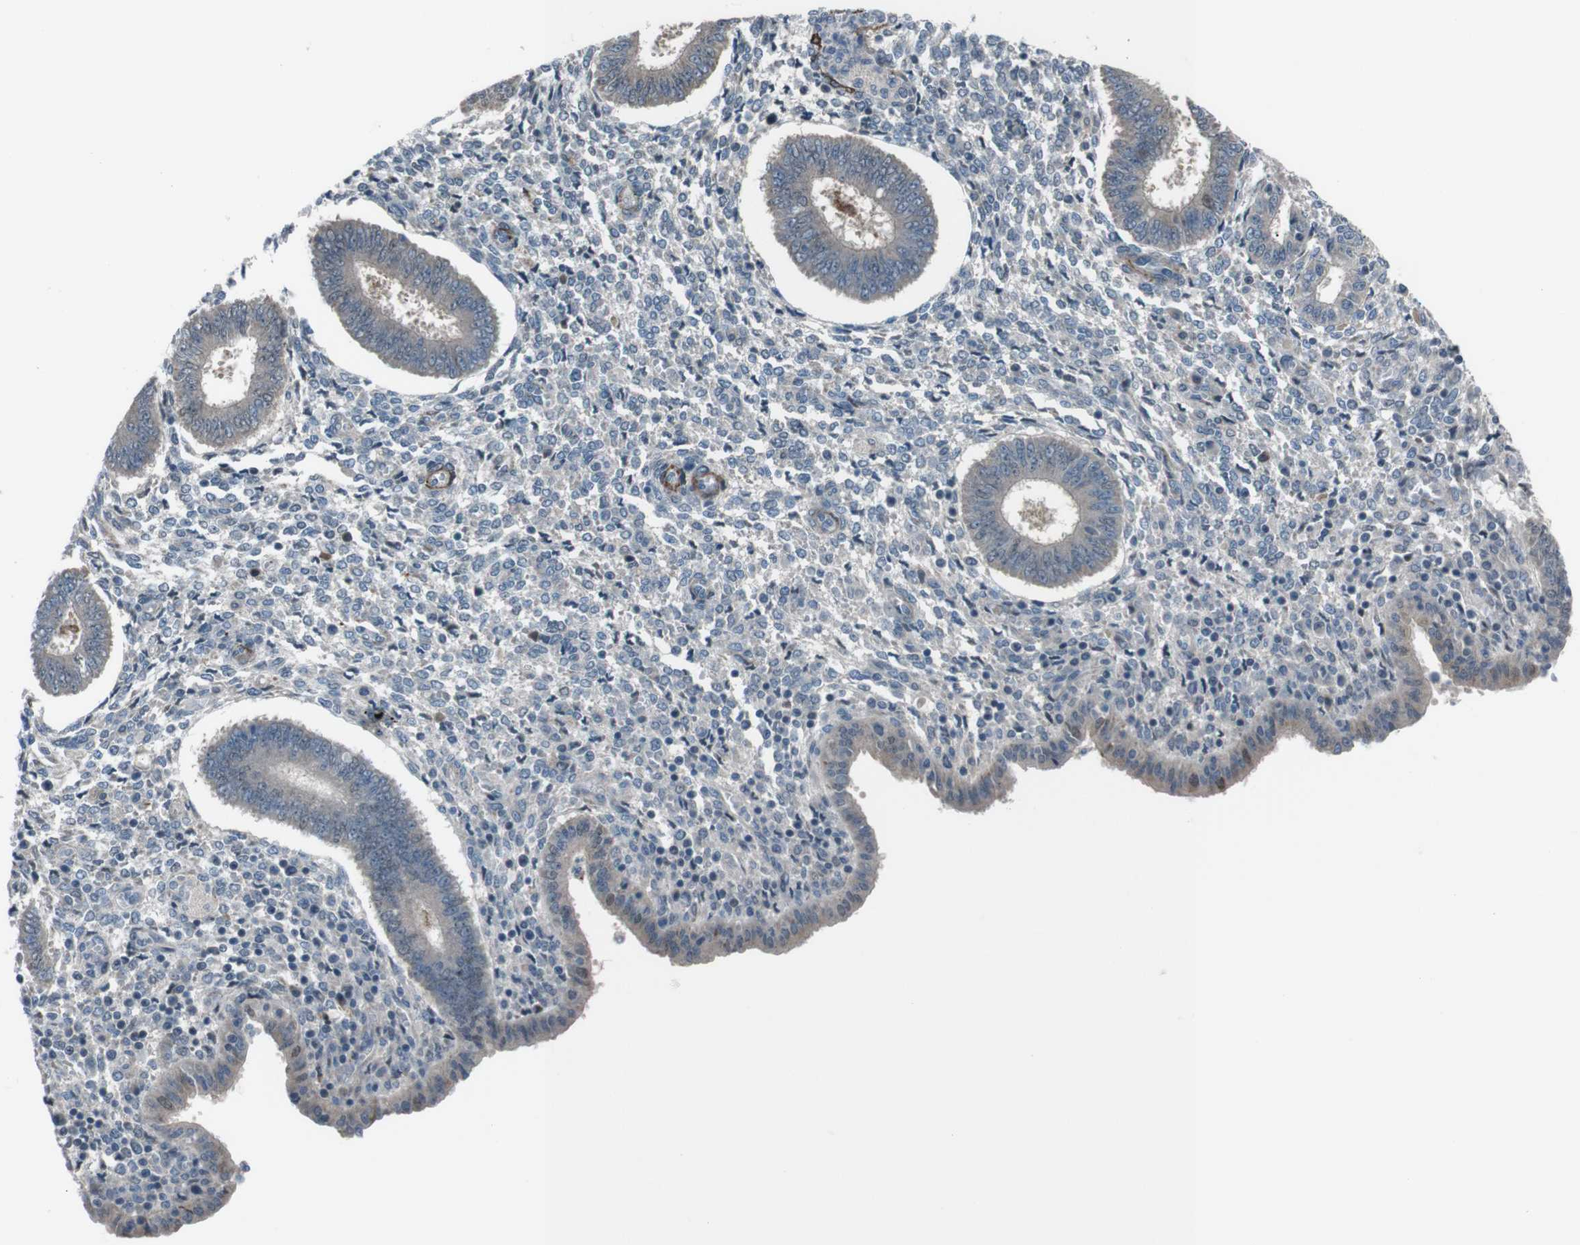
{"staining": {"intensity": "negative", "quantity": "none", "location": "none"}, "tissue": "endometrium", "cell_type": "Cells in endometrial stroma", "image_type": "normal", "snomed": [{"axis": "morphology", "description": "Normal tissue, NOS"}, {"axis": "topography", "description": "Endometrium"}], "caption": "This photomicrograph is of benign endometrium stained with IHC to label a protein in brown with the nuclei are counter-stained blue. There is no expression in cells in endometrial stroma.", "gene": "PDLIM5", "patient": {"sex": "female", "age": 35}}